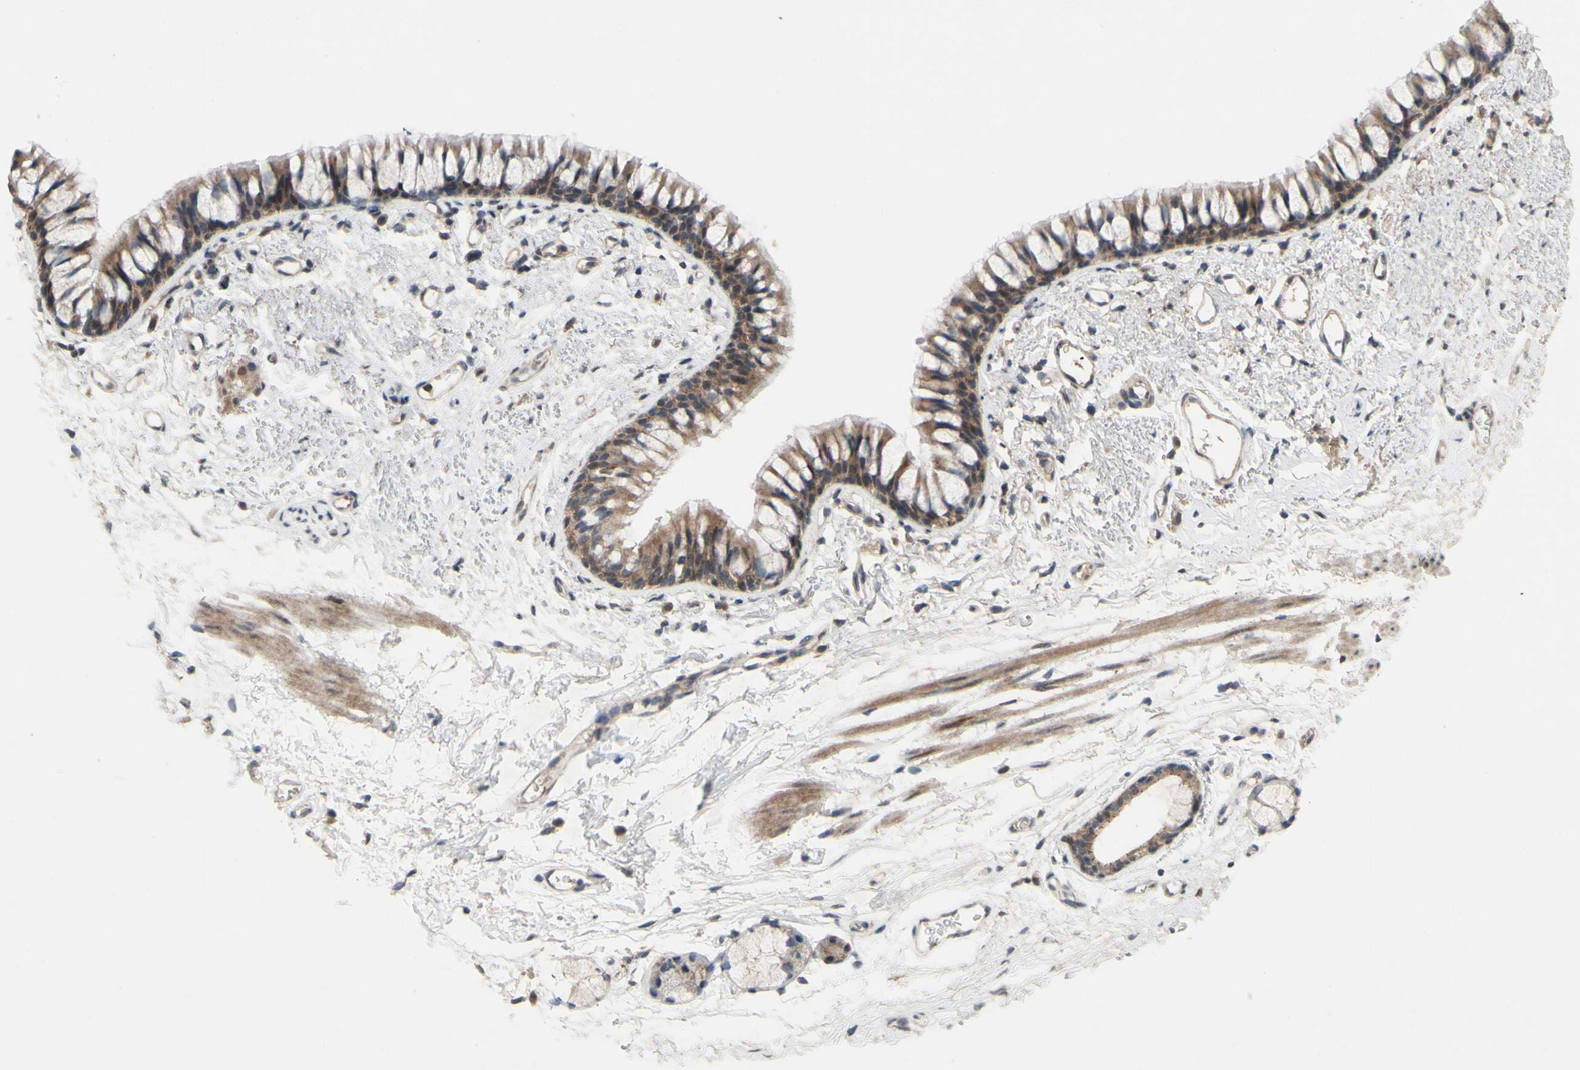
{"staining": {"intensity": "negative", "quantity": "none", "location": "none"}, "tissue": "adipose tissue", "cell_type": "Adipocytes", "image_type": "normal", "snomed": [{"axis": "morphology", "description": "Normal tissue, NOS"}, {"axis": "topography", "description": "Bronchus"}], "caption": "DAB (3,3'-diaminobenzidine) immunohistochemical staining of unremarkable adipose tissue exhibits no significant positivity in adipocytes.", "gene": "CDCP1", "patient": {"sex": "female", "age": 73}}